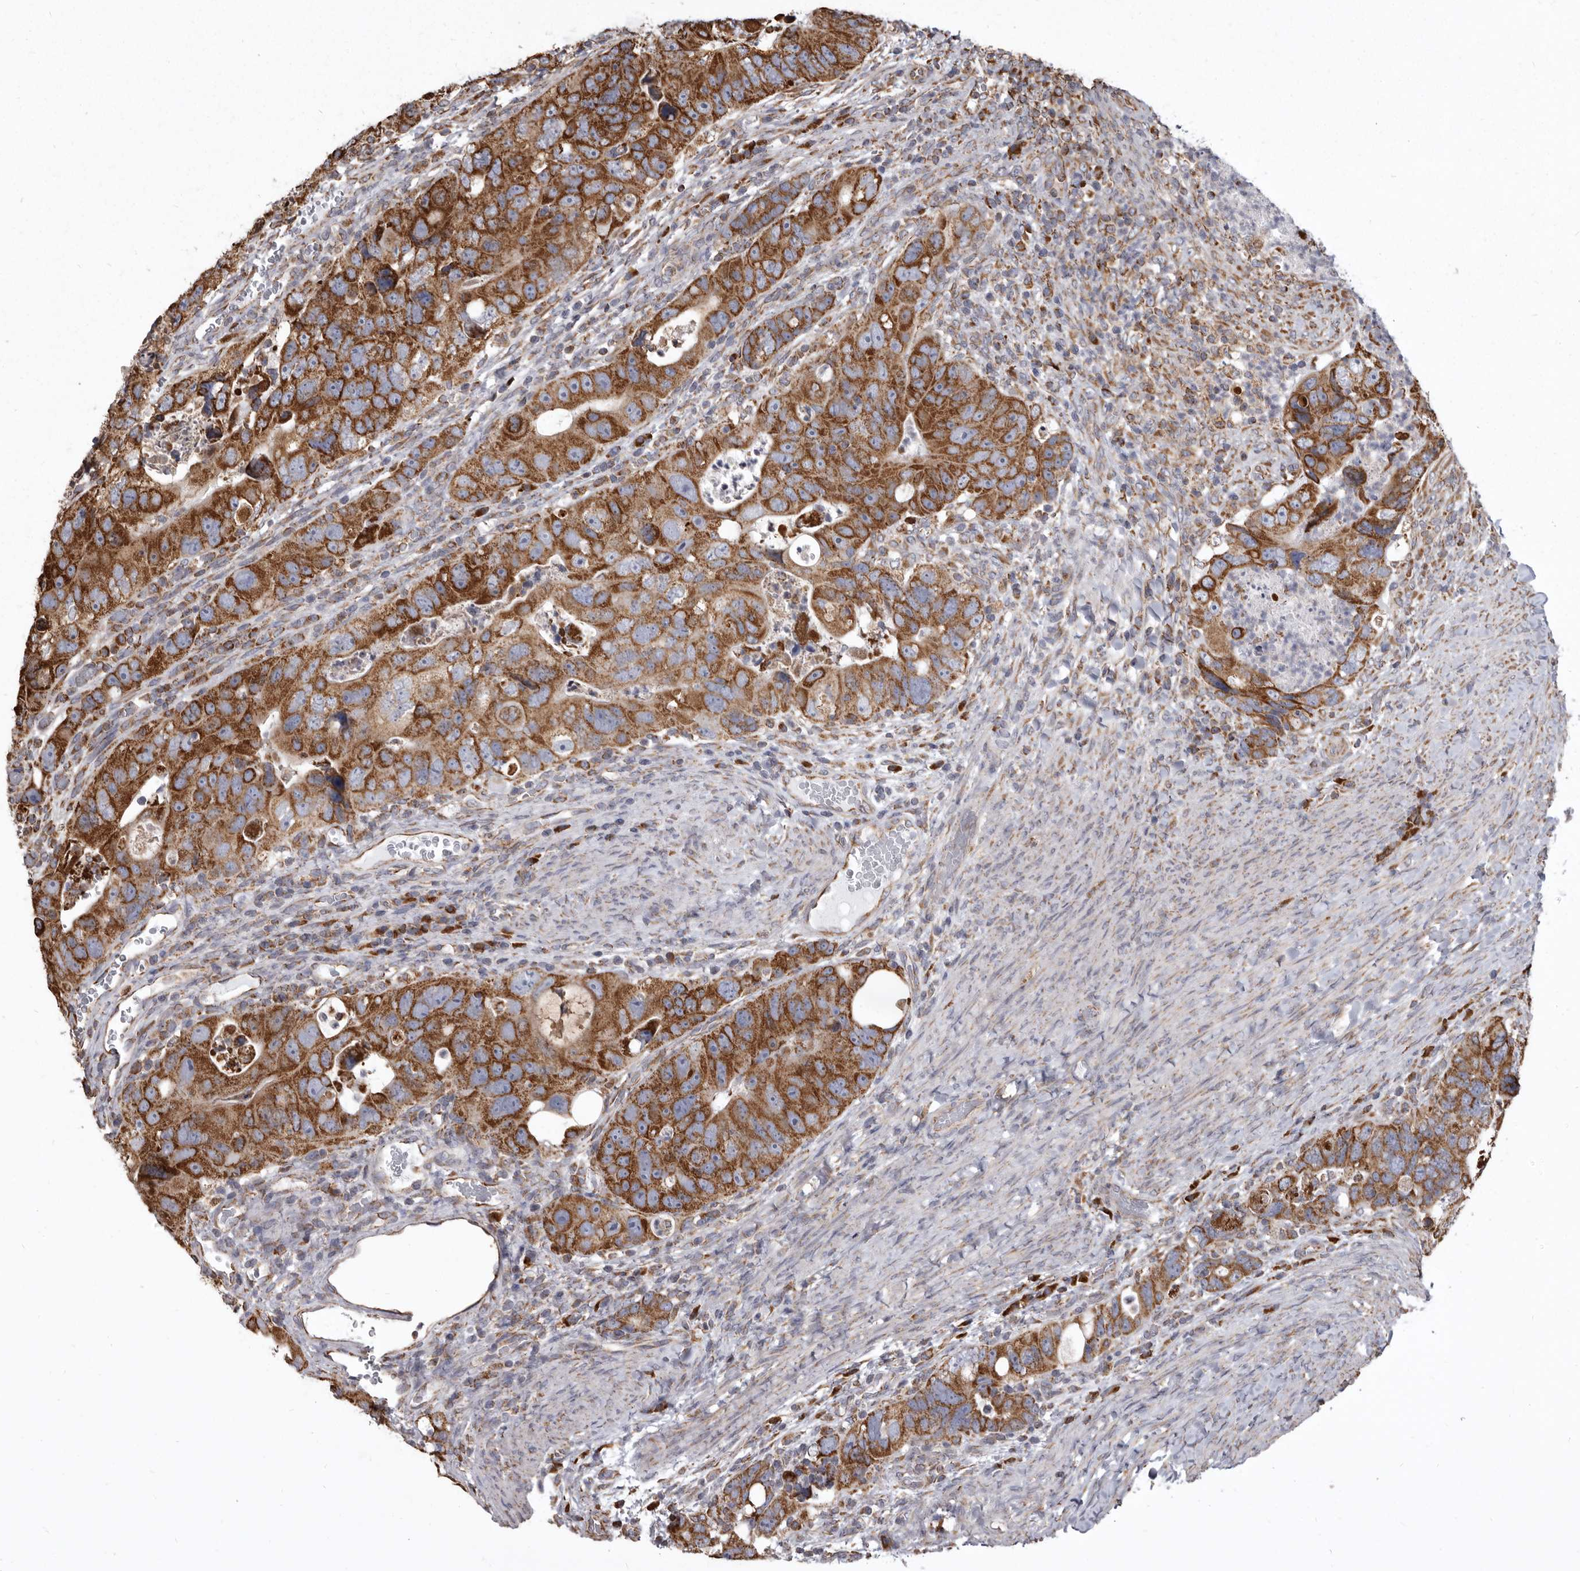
{"staining": {"intensity": "strong", "quantity": ">75%", "location": "cytoplasmic/membranous"}, "tissue": "colorectal cancer", "cell_type": "Tumor cells", "image_type": "cancer", "snomed": [{"axis": "morphology", "description": "Adenocarcinoma, NOS"}, {"axis": "topography", "description": "Rectum"}], "caption": "Strong cytoplasmic/membranous positivity for a protein is present in about >75% of tumor cells of colorectal cancer using IHC.", "gene": "CDK5RAP3", "patient": {"sex": "male", "age": 59}}